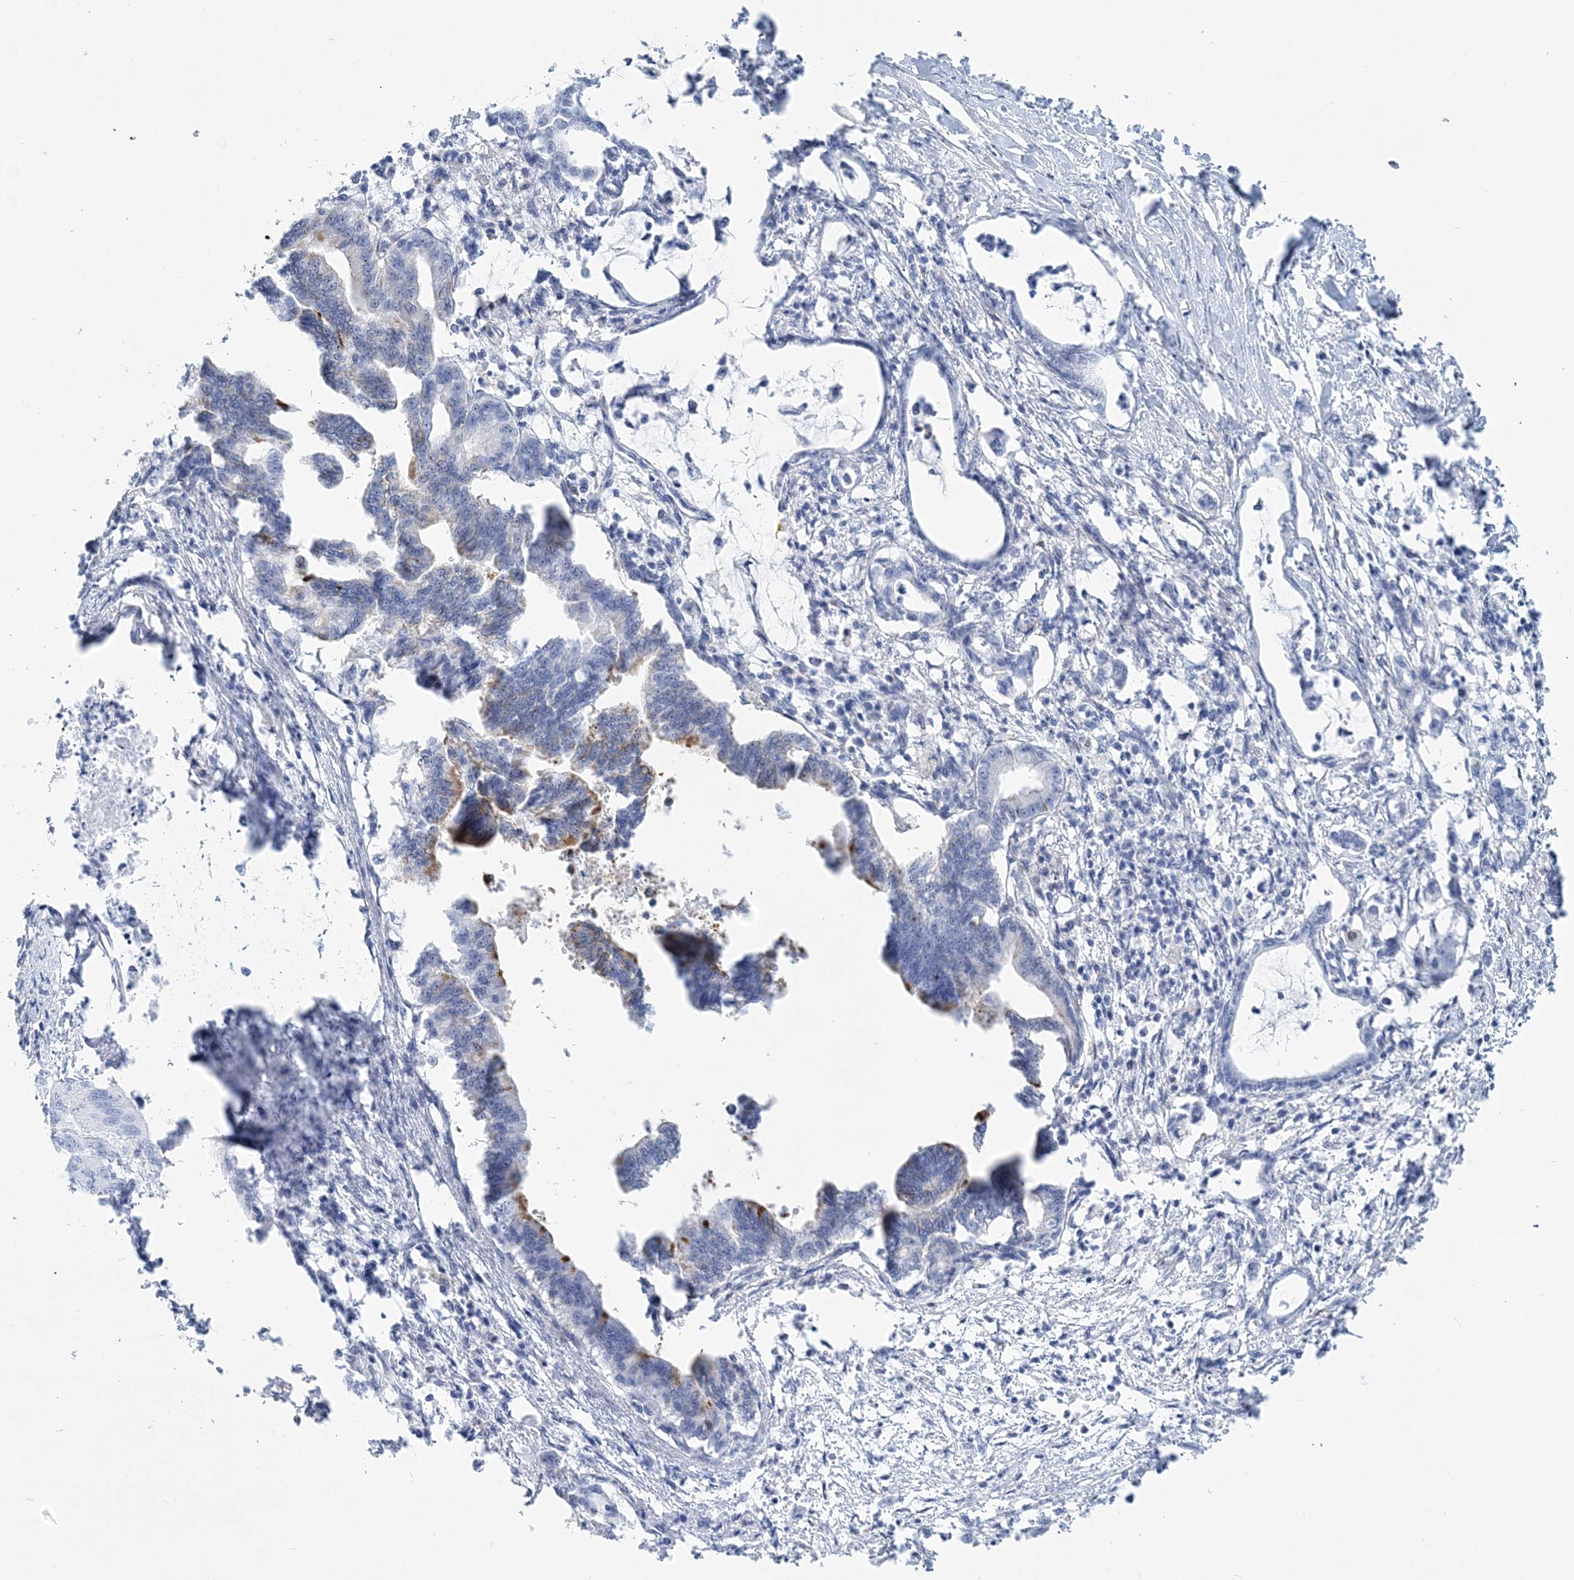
{"staining": {"intensity": "moderate", "quantity": "<25%", "location": "cytoplasmic/membranous"}, "tissue": "pancreatic cancer", "cell_type": "Tumor cells", "image_type": "cancer", "snomed": [{"axis": "morphology", "description": "Adenocarcinoma, NOS"}, {"axis": "topography", "description": "Pancreas"}], "caption": "Human pancreatic cancer stained with a brown dye demonstrates moderate cytoplasmic/membranous positive staining in approximately <25% of tumor cells.", "gene": "NKX6-1", "patient": {"sex": "female", "age": 55}}